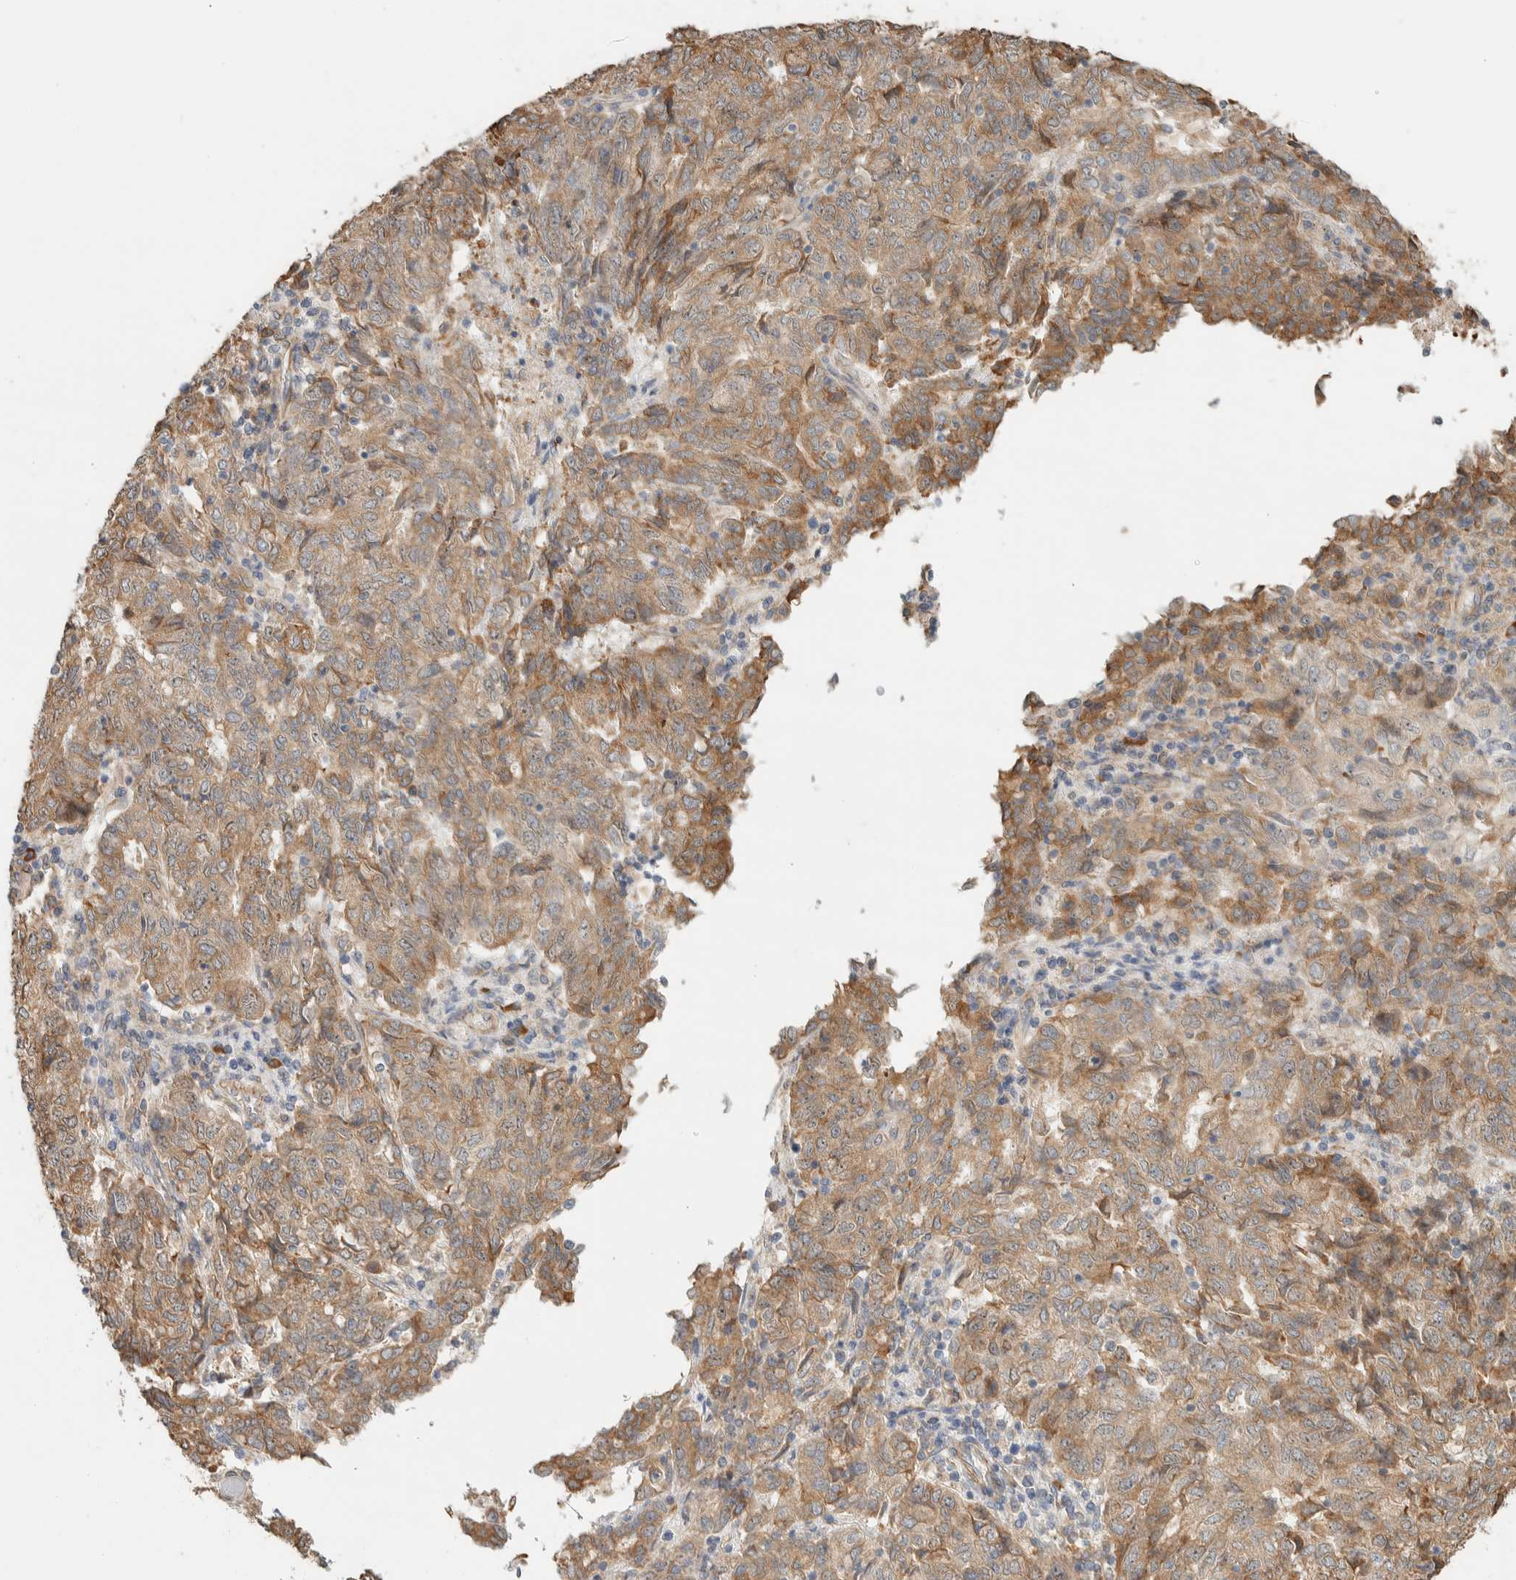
{"staining": {"intensity": "moderate", "quantity": ">75%", "location": "cytoplasmic/membranous"}, "tissue": "endometrial cancer", "cell_type": "Tumor cells", "image_type": "cancer", "snomed": [{"axis": "morphology", "description": "Adenocarcinoma, NOS"}, {"axis": "topography", "description": "Endometrium"}], "caption": "Protein staining of adenocarcinoma (endometrial) tissue exhibits moderate cytoplasmic/membranous staining in about >75% of tumor cells.", "gene": "KLHL40", "patient": {"sex": "female", "age": 80}}